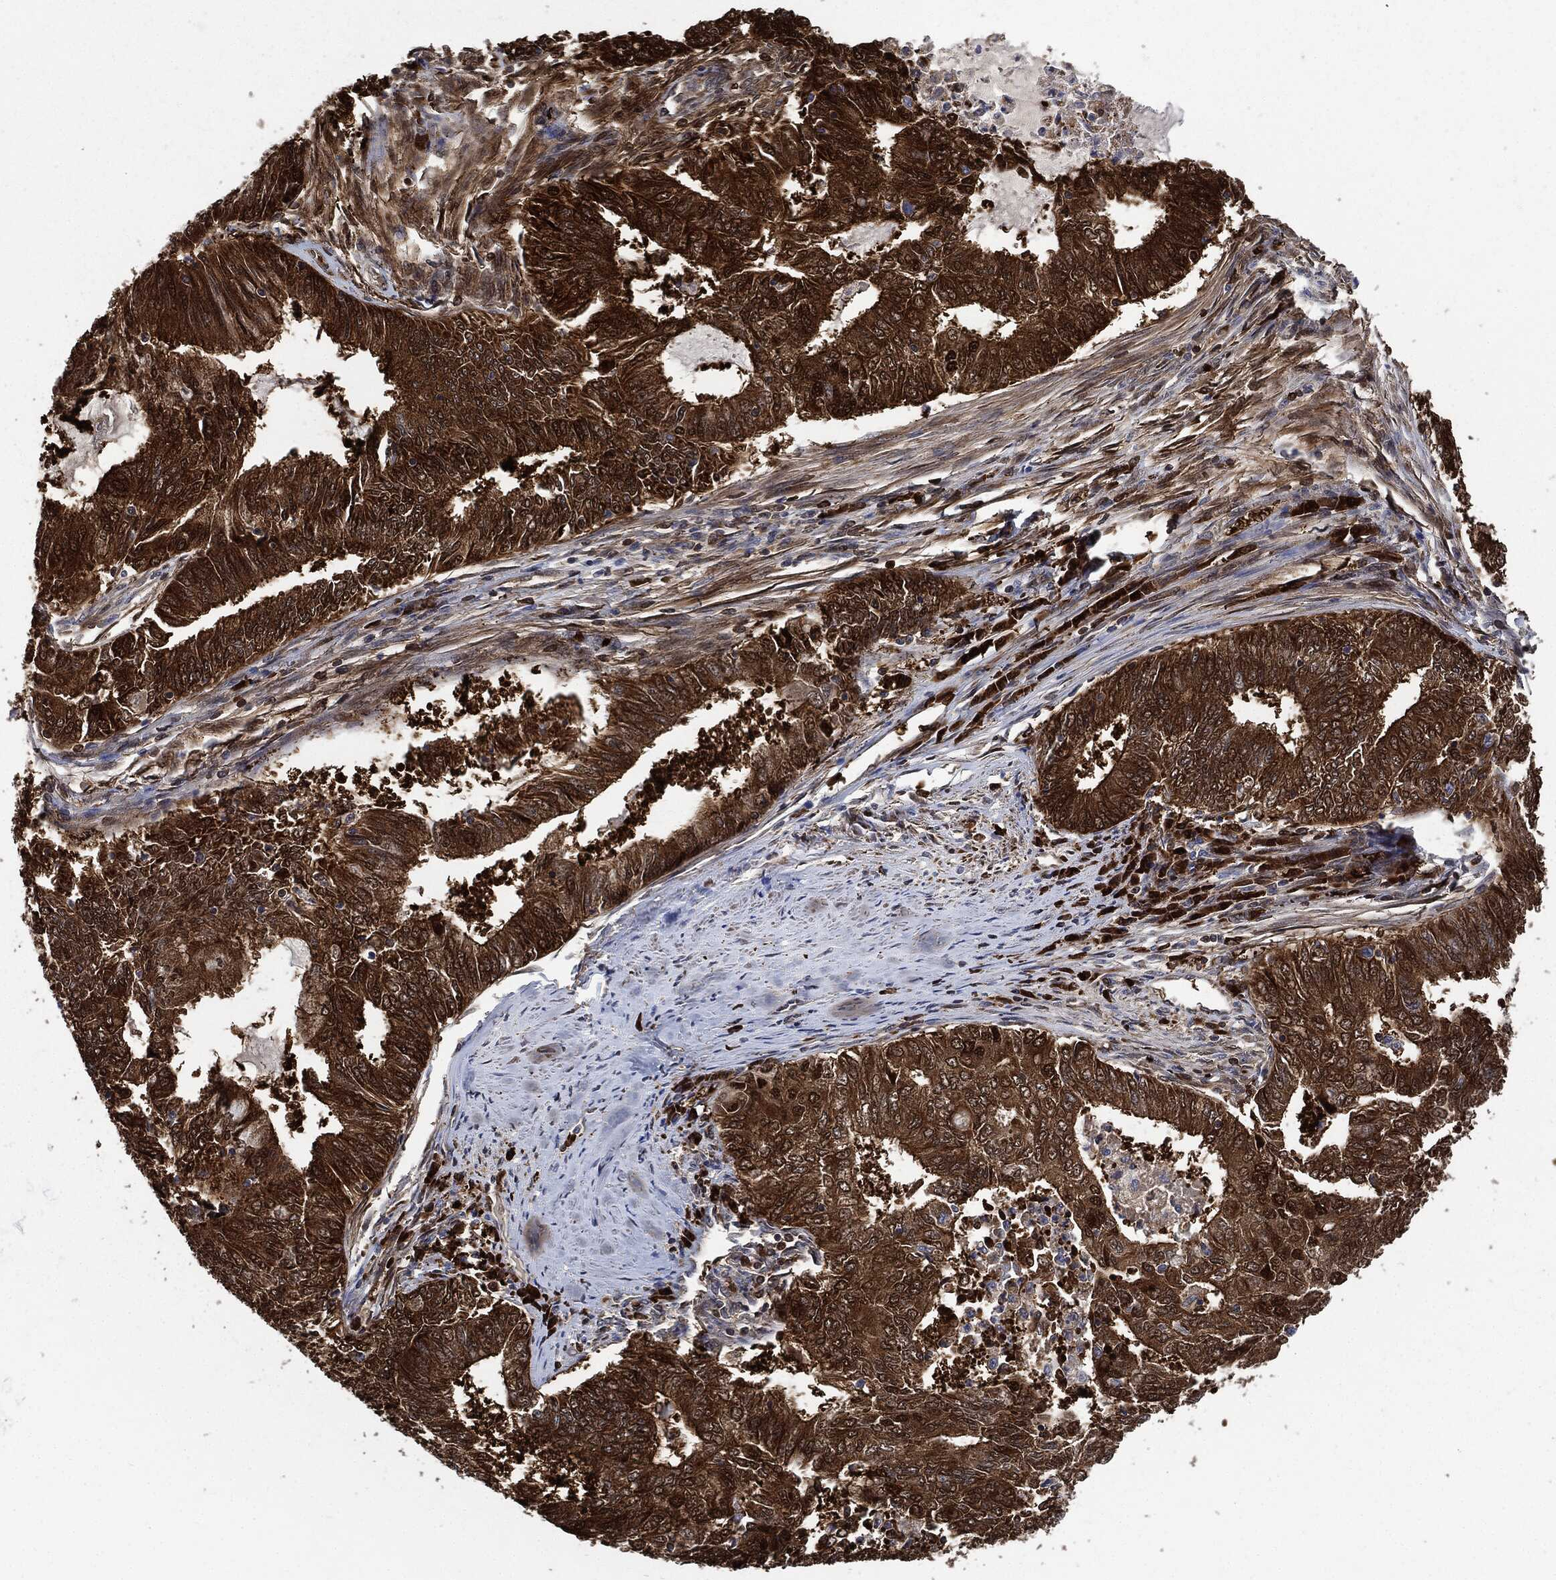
{"staining": {"intensity": "strong", "quantity": ">75%", "location": "cytoplasmic/membranous"}, "tissue": "endometrial cancer", "cell_type": "Tumor cells", "image_type": "cancer", "snomed": [{"axis": "morphology", "description": "Adenocarcinoma, NOS"}, {"axis": "topography", "description": "Endometrium"}], "caption": "There is high levels of strong cytoplasmic/membranous staining in tumor cells of adenocarcinoma (endometrial), as demonstrated by immunohistochemical staining (brown color).", "gene": "PRDX2", "patient": {"sex": "female", "age": 62}}